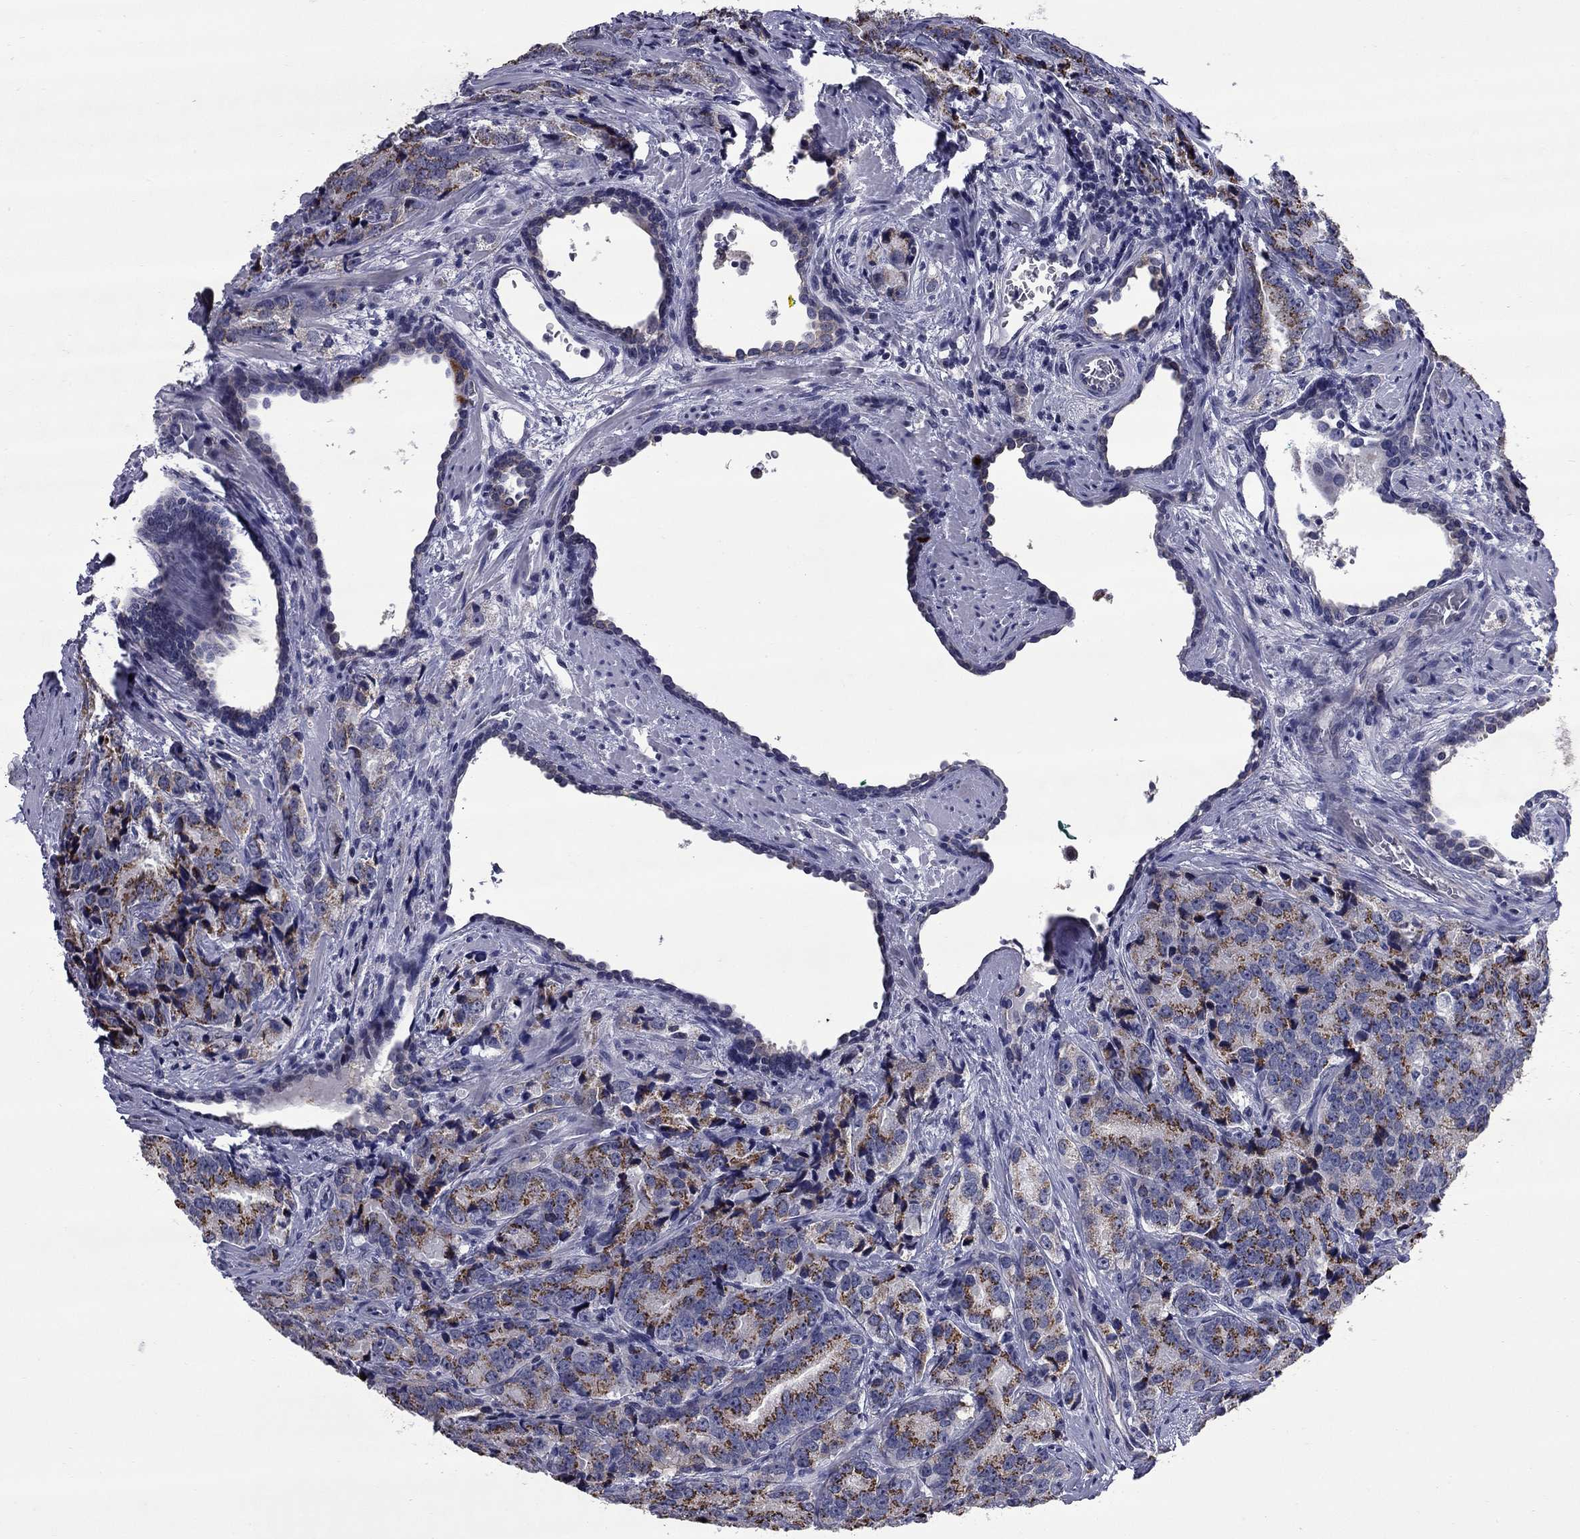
{"staining": {"intensity": "strong", "quantity": ">75%", "location": "cytoplasmic/membranous"}, "tissue": "prostate cancer", "cell_type": "Tumor cells", "image_type": "cancer", "snomed": [{"axis": "morphology", "description": "Adenocarcinoma, NOS"}, {"axis": "topography", "description": "Prostate"}], "caption": "Protein expression analysis of human adenocarcinoma (prostate) reveals strong cytoplasmic/membranous expression in about >75% of tumor cells.", "gene": "HTR4", "patient": {"sex": "male", "age": 71}}